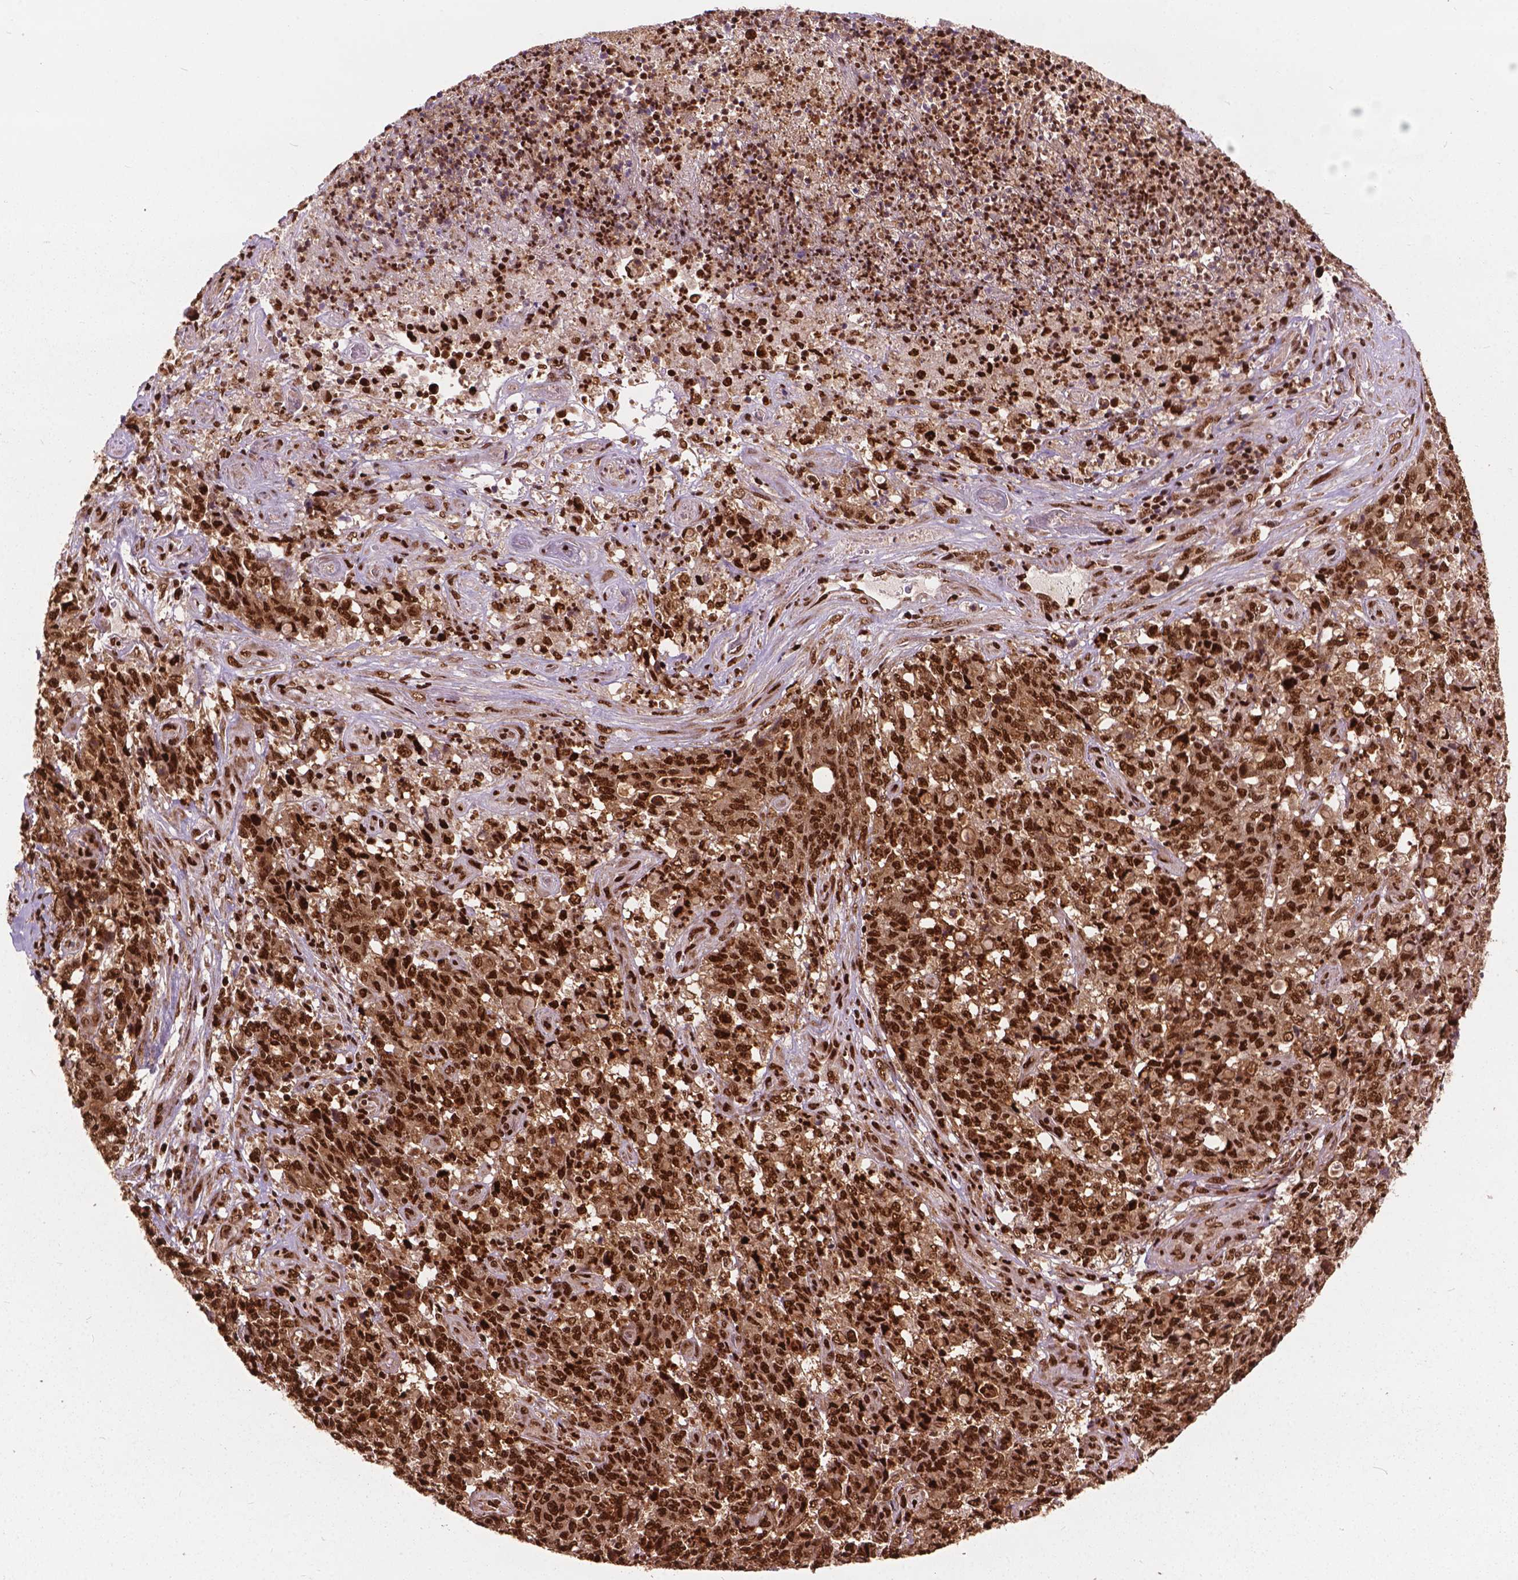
{"staining": {"intensity": "strong", "quantity": ">75%", "location": "cytoplasmic/membranous,nuclear"}, "tissue": "stomach cancer", "cell_type": "Tumor cells", "image_type": "cancer", "snomed": [{"axis": "morphology", "description": "Adenocarcinoma, NOS"}, {"axis": "topography", "description": "Stomach, lower"}], "caption": "Protein expression analysis of human adenocarcinoma (stomach) reveals strong cytoplasmic/membranous and nuclear expression in about >75% of tumor cells. Using DAB (brown) and hematoxylin (blue) stains, captured at high magnification using brightfield microscopy.", "gene": "ANP32B", "patient": {"sex": "female", "age": 71}}